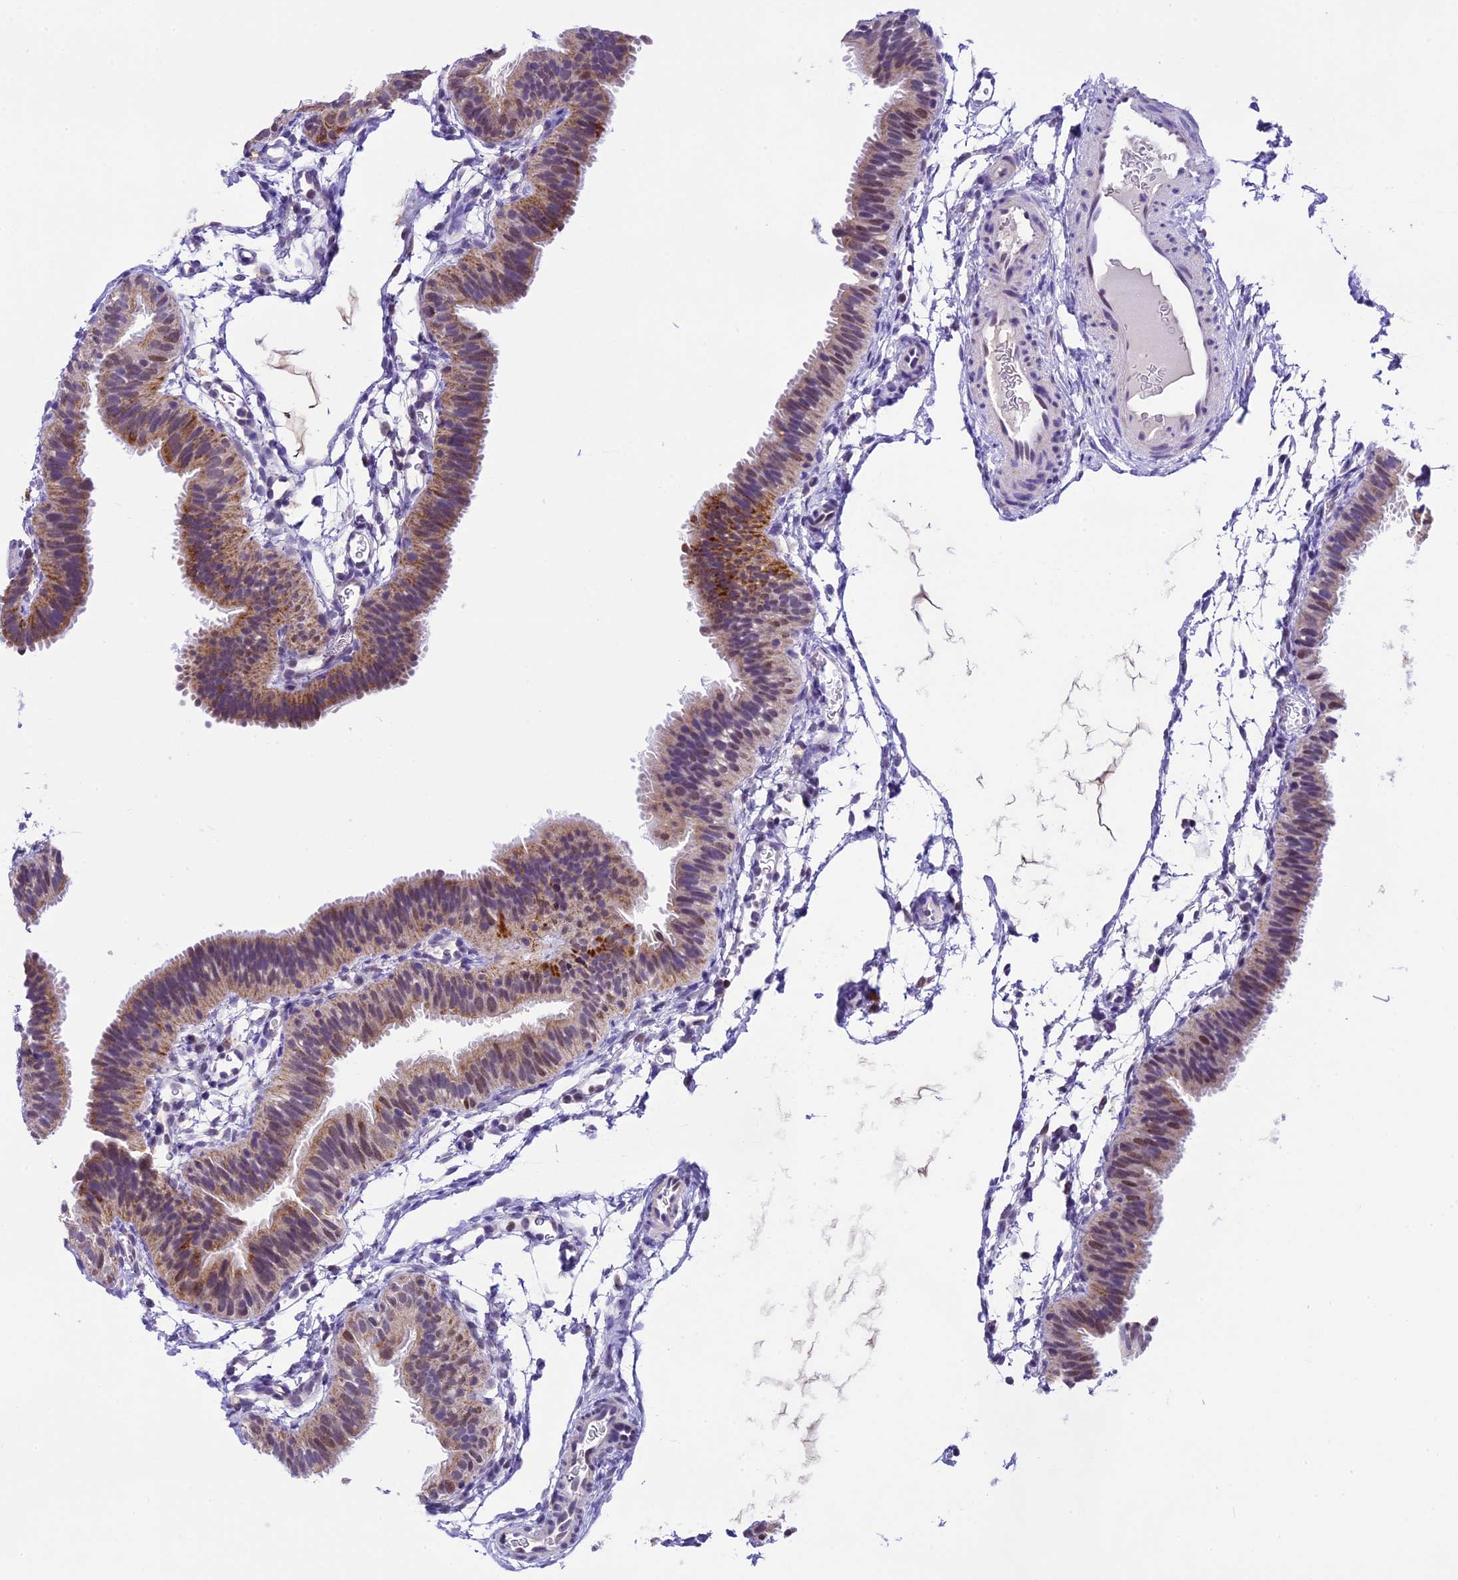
{"staining": {"intensity": "moderate", "quantity": "25%-75%", "location": "cytoplasmic/membranous,nuclear"}, "tissue": "fallopian tube", "cell_type": "Glandular cells", "image_type": "normal", "snomed": [{"axis": "morphology", "description": "Normal tissue, NOS"}, {"axis": "topography", "description": "Fallopian tube"}], "caption": "Approximately 25%-75% of glandular cells in unremarkable fallopian tube demonstrate moderate cytoplasmic/membranous,nuclear protein expression as visualized by brown immunohistochemical staining.", "gene": "CARS2", "patient": {"sex": "female", "age": 35}}